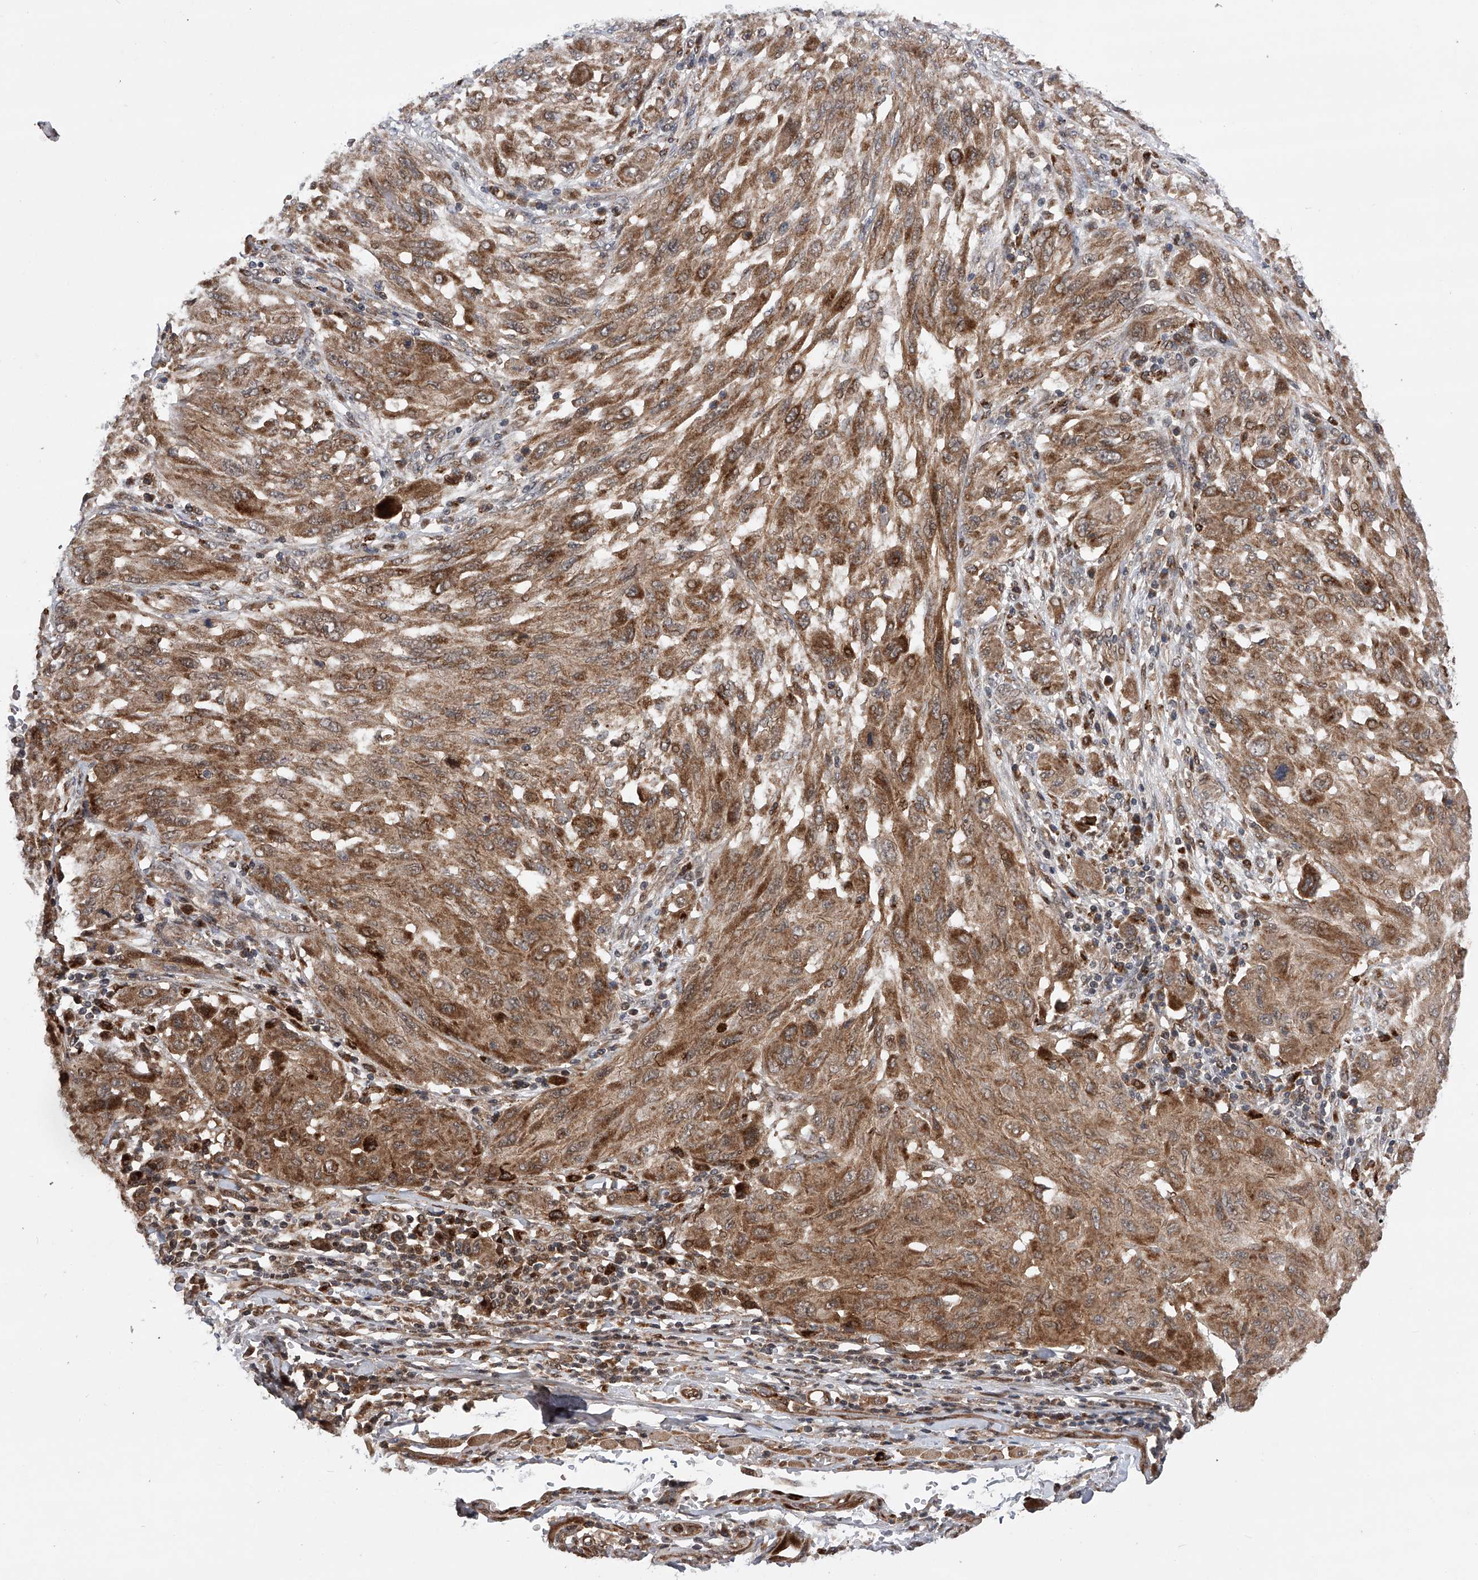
{"staining": {"intensity": "moderate", "quantity": ">75%", "location": "cytoplasmic/membranous"}, "tissue": "melanoma", "cell_type": "Tumor cells", "image_type": "cancer", "snomed": [{"axis": "morphology", "description": "Malignant melanoma, NOS"}, {"axis": "topography", "description": "Skin"}], "caption": "Protein staining of melanoma tissue demonstrates moderate cytoplasmic/membranous positivity in about >75% of tumor cells. (DAB (3,3'-diaminobenzidine) IHC, brown staining for protein, blue staining for nuclei).", "gene": "MAP3K11", "patient": {"sex": "female", "age": 91}}